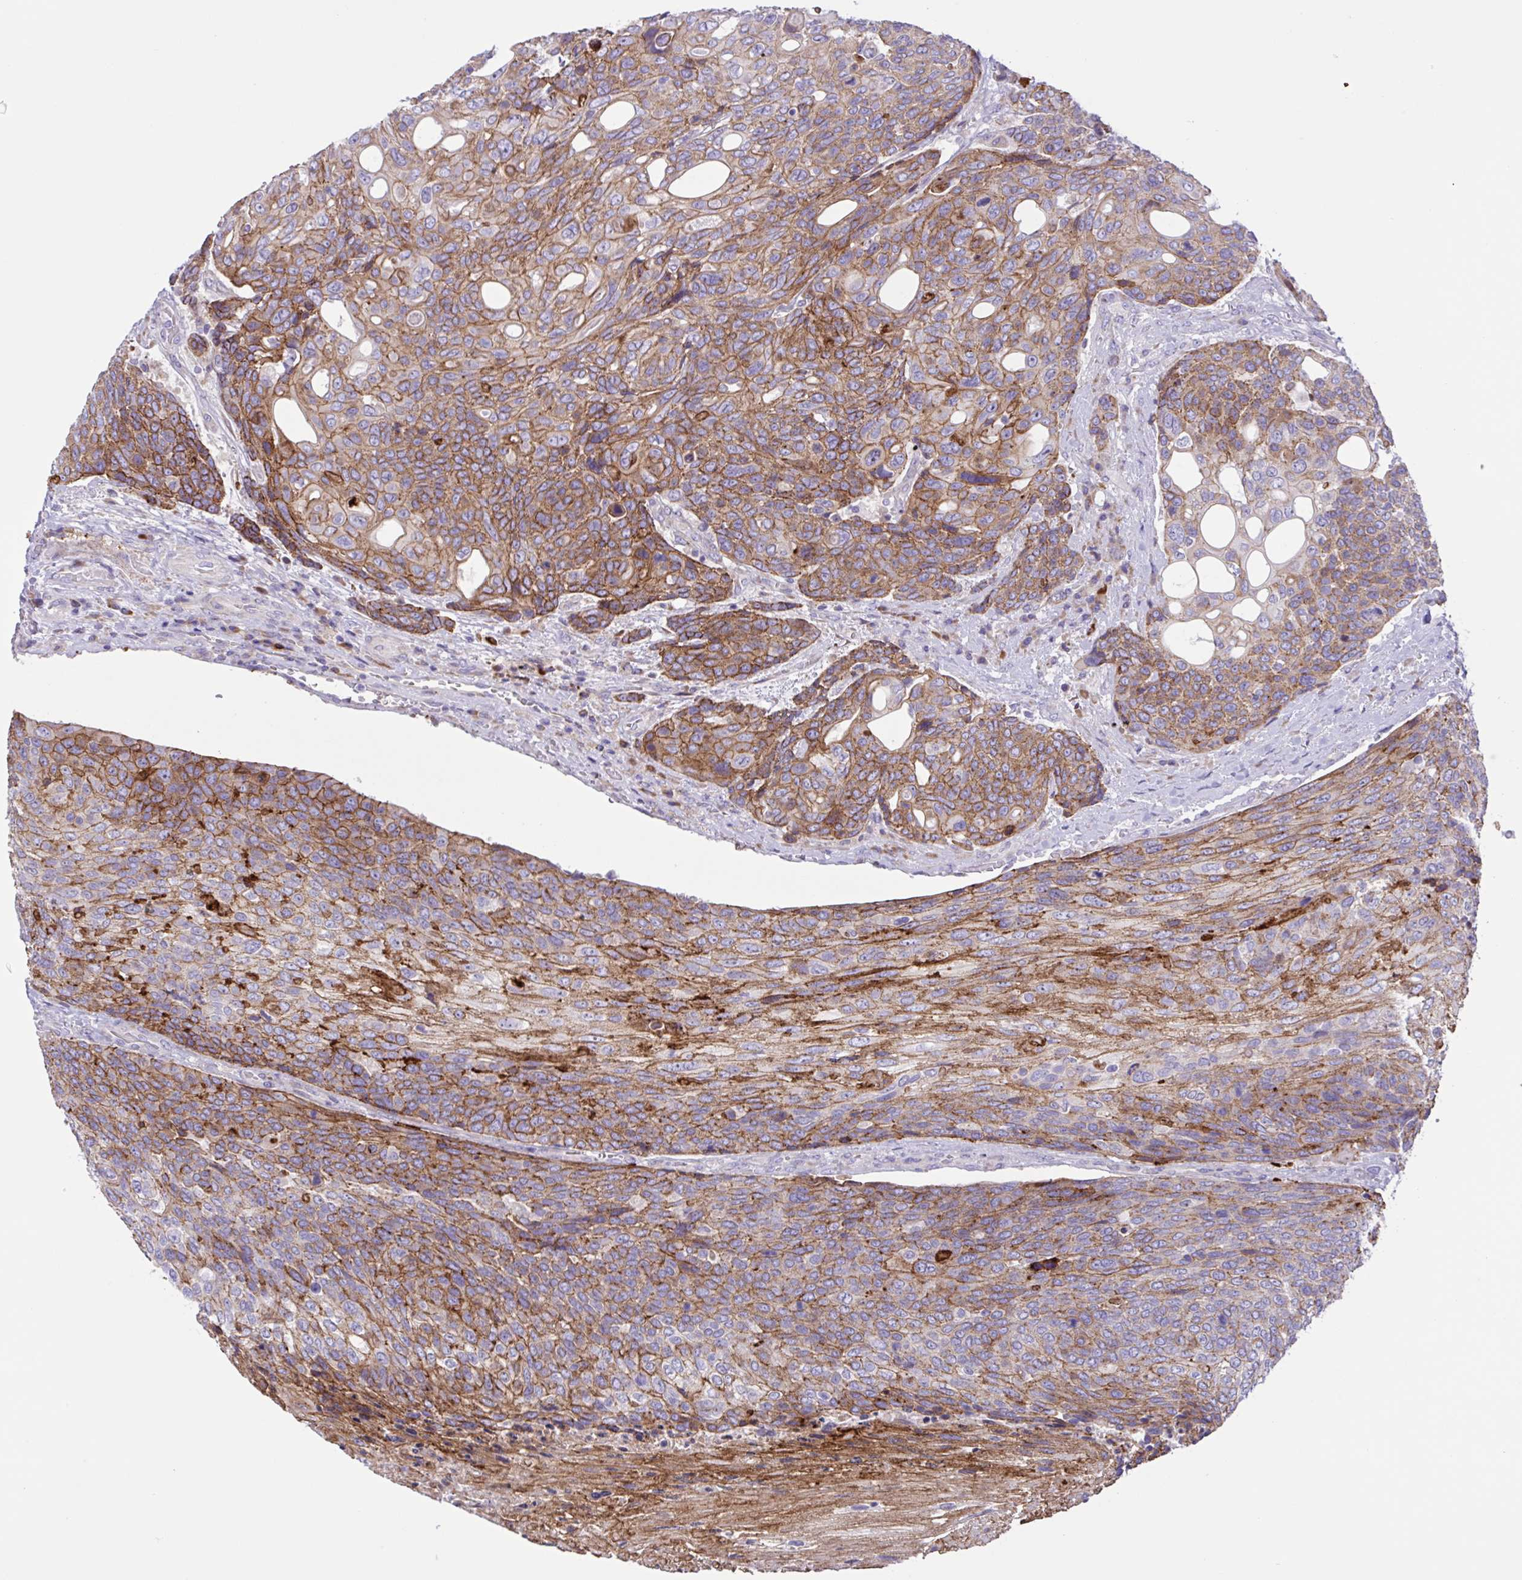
{"staining": {"intensity": "moderate", "quantity": ">75%", "location": "cytoplasmic/membranous"}, "tissue": "urothelial cancer", "cell_type": "Tumor cells", "image_type": "cancer", "snomed": [{"axis": "morphology", "description": "Urothelial carcinoma, High grade"}, {"axis": "topography", "description": "Urinary bladder"}], "caption": "Immunohistochemistry (IHC) micrograph of neoplastic tissue: human urothelial carcinoma (high-grade) stained using IHC displays medium levels of moderate protein expression localized specifically in the cytoplasmic/membranous of tumor cells, appearing as a cytoplasmic/membranous brown color.", "gene": "DSC3", "patient": {"sex": "female", "age": 70}}